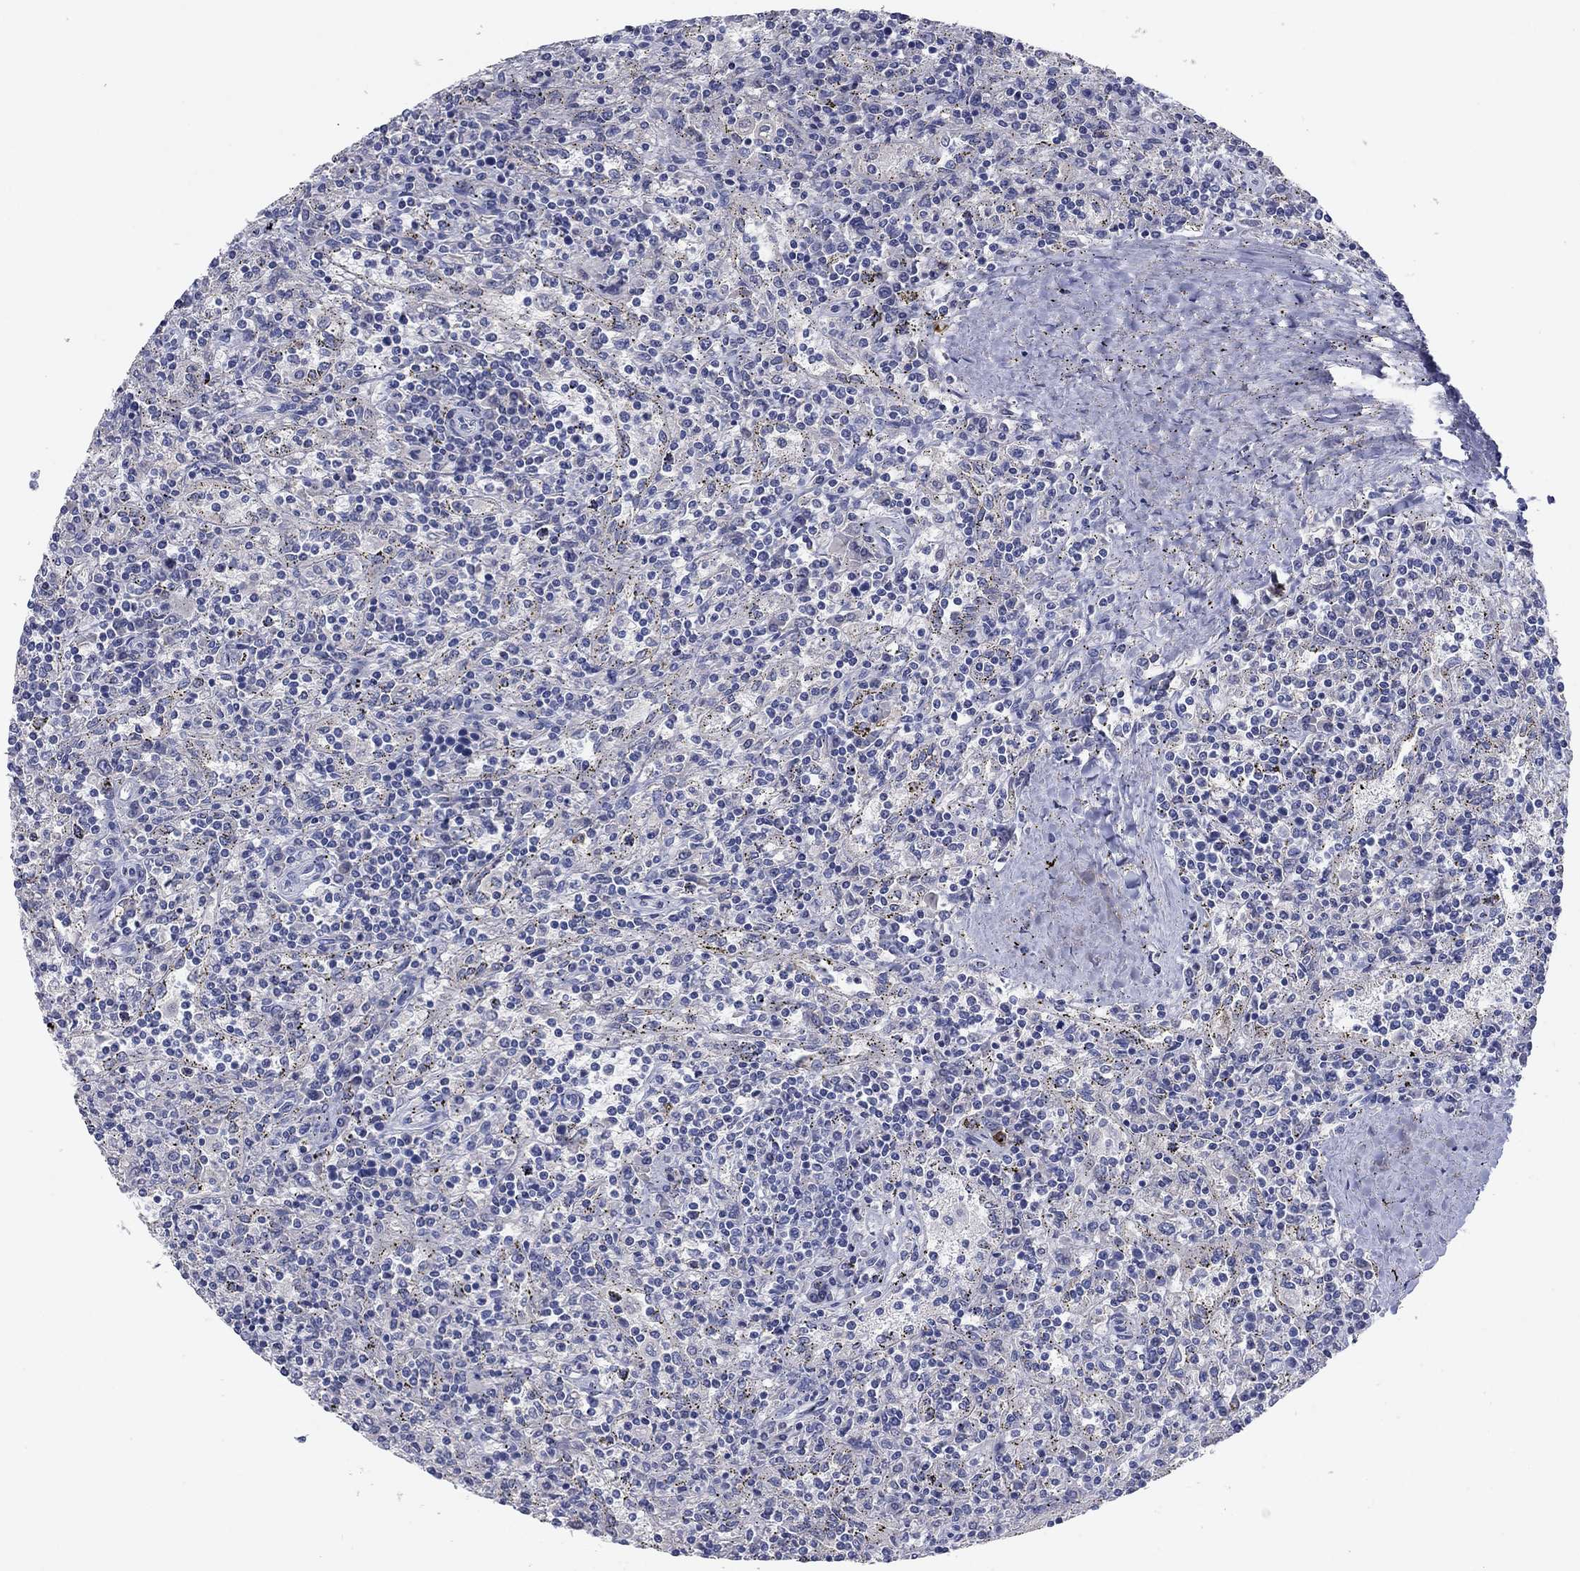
{"staining": {"intensity": "negative", "quantity": "none", "location": "none"}, "tissue": "lymphoma", "cell_type": "Tumor cells", "image_type": "cancer", "snomed": [{"axis": "morphology", "description": "Malignant lymphoma, non-Hodgkin's type, Low grade"}, {"axis": "topography", "description": "Spleen"}], "caption": "There is no significant expression in tumor cells of low-grade malignant lymphoma, non-Hodgkin's type.", "gene": "CNTNAP4", "patient": {"sex": "male", "age": 62}}